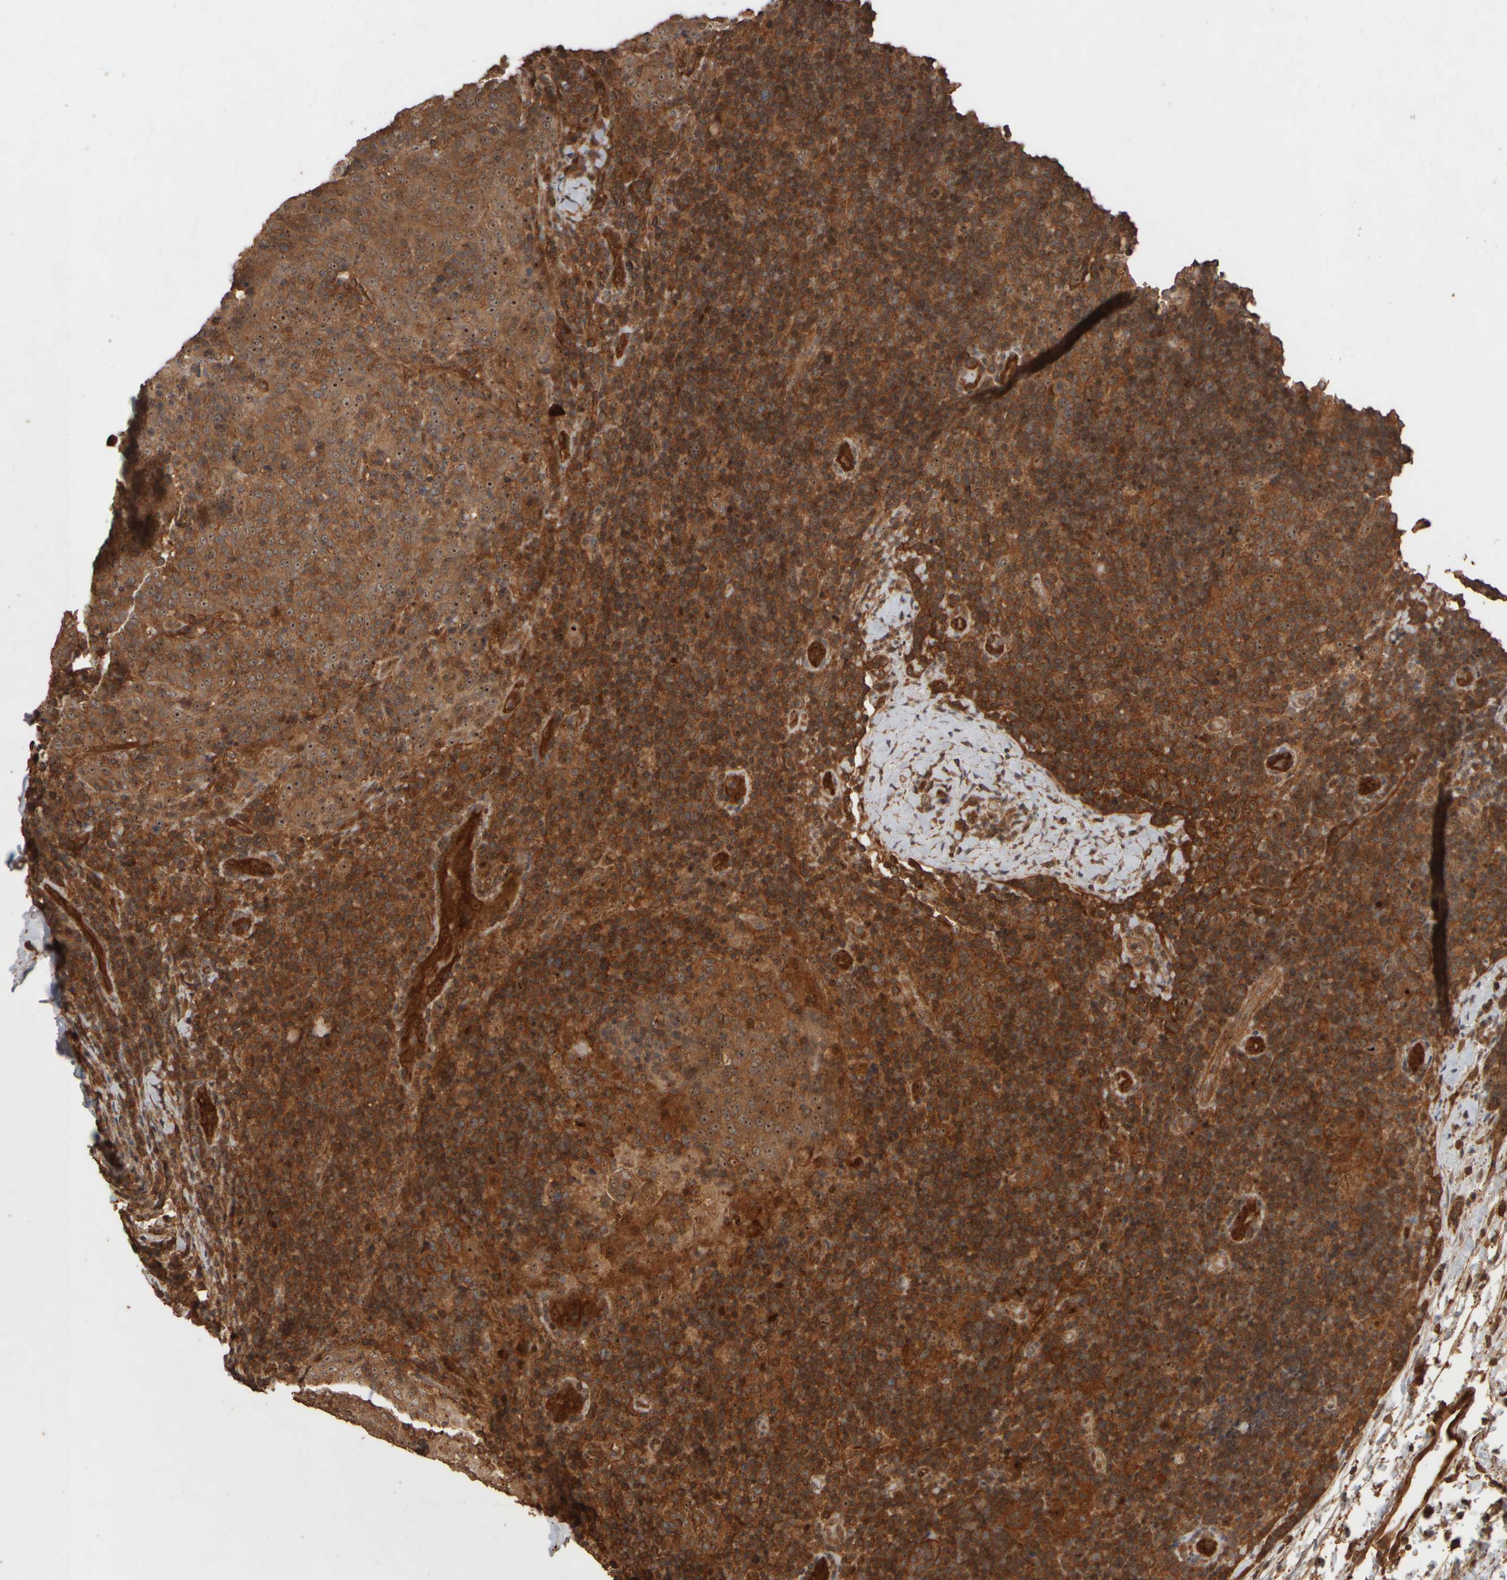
{"staining": {"intensity": "strong", "quantity": ">75%", "location": "cytoplasmic/membranous,nuclear"}, "tissue": "head and neck cancer", "cell_type": "Tumor cells", "image_type": "cancer", "snomed": [{"axis": "morphology", "description": "Squamous cell carcinoma, NOS"}, {"axis": "morphology", "description": "Squamous cell carcinoma, metastatic, NOS"}, {"axis": "topography", "description": "Lymph node"}, {"axis": "topography", "description": "Head-Neck"}], "caption": "DAB (3,3'-diaminobenzidine) immunohistochemical staining of head and neck squamous cell carcinoma exhibits strong cytoplasmic/membranous and nuclear protein staining in about >75% of tumor cells.", "gene": "SPHK1", "patient": {"sex": "male", "age": 62}}